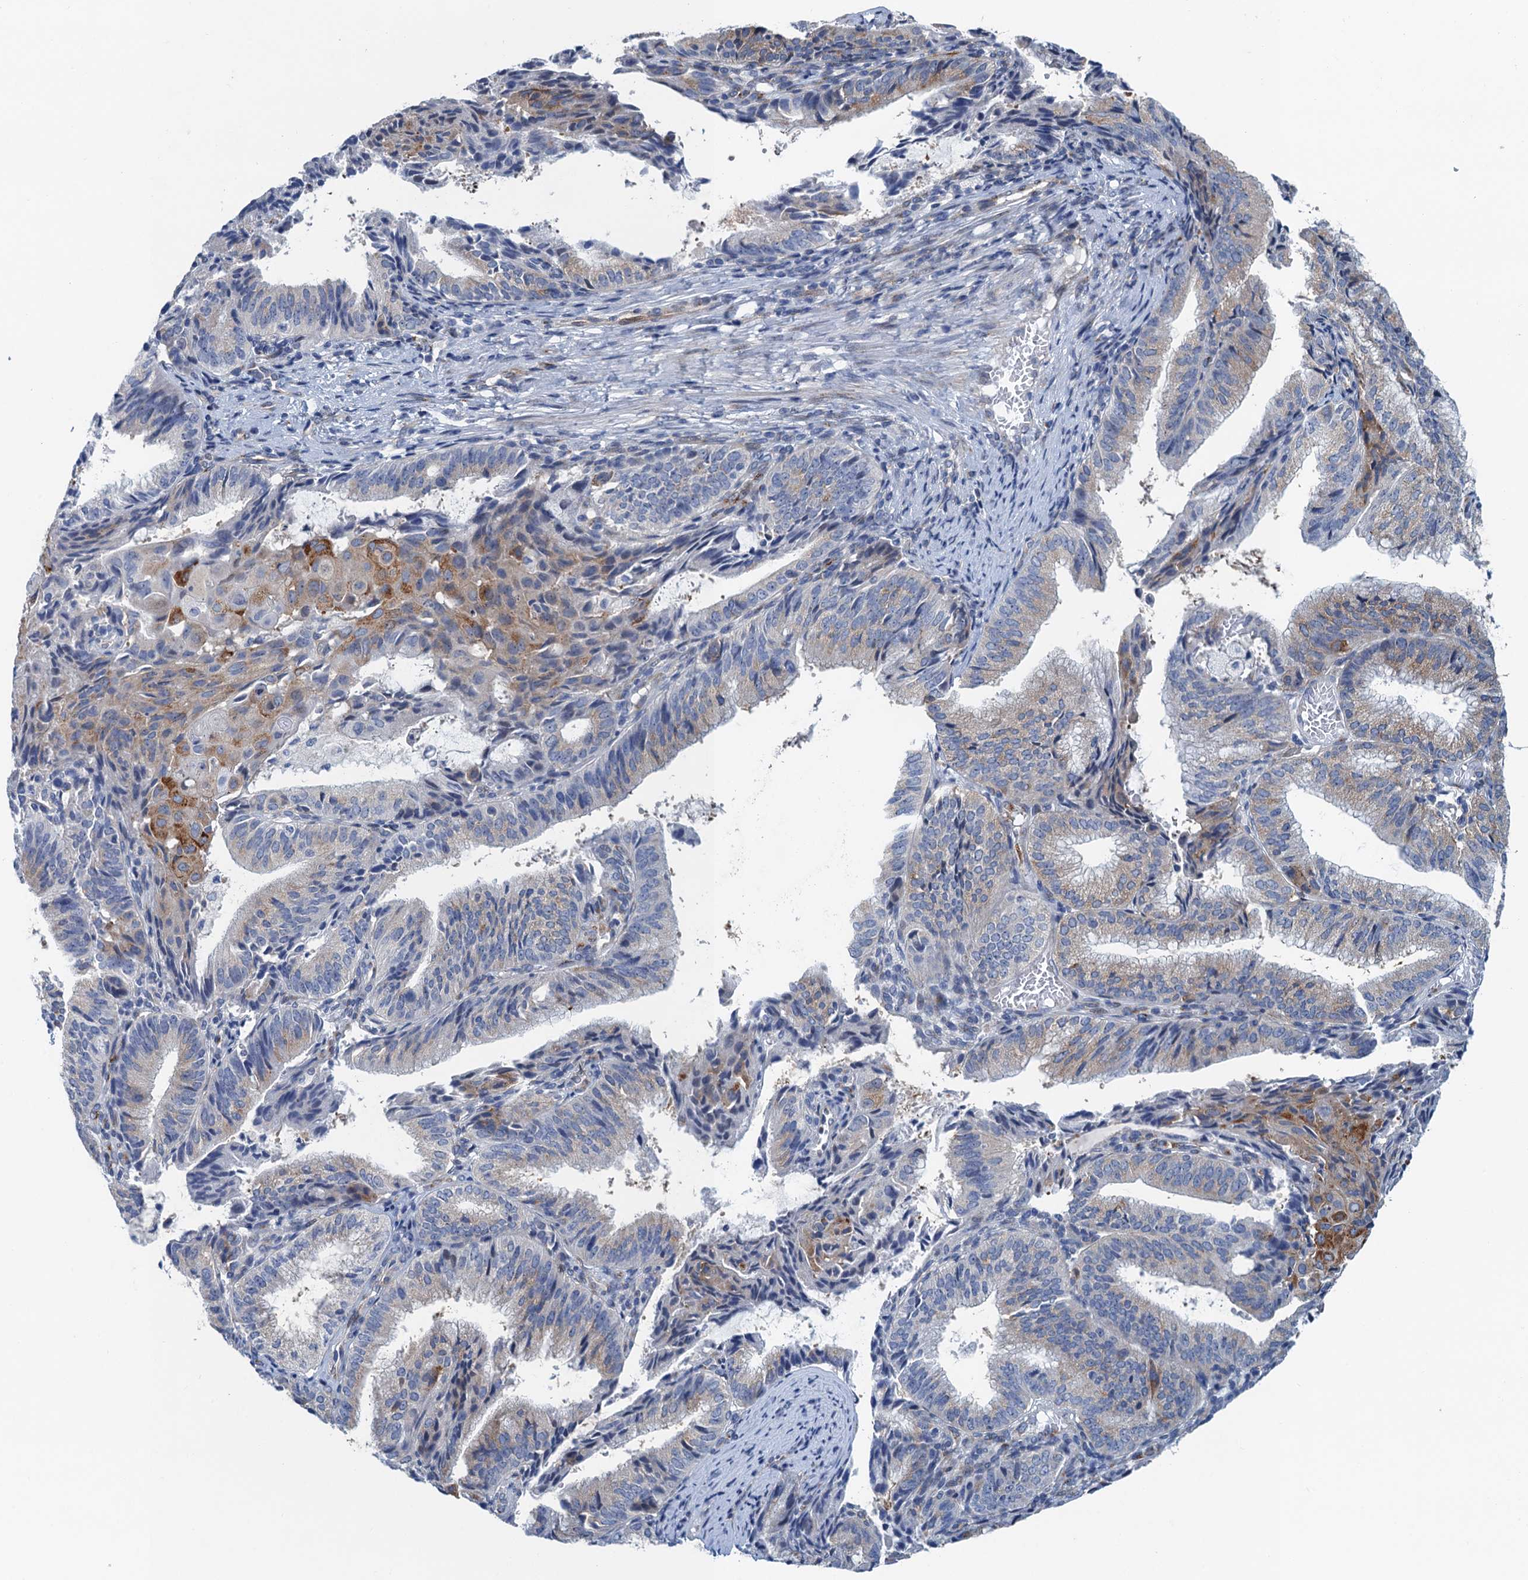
{"staining": {"intensity": "moderate", "quantity": "<25%", "location": "cytoplasmic/membranous"}, "tissue": "endometrial cancer", "cell_type": "Tumor cells", "image_type": "cancer", "snomed": [{"axis": "morphology", "description": "Adenocarcinoma, NOS"}, {"axis": "topography", "description": "Endometrium"}], "caption": "Human endometrial adenocarcinoma stained for a protein (brown) shows moderate cytoplasmic/membranous positive positivity in approximately <25% of tumor cells.", "gene": "NBEA", "patient": {"sex": "female", "age": 49}}